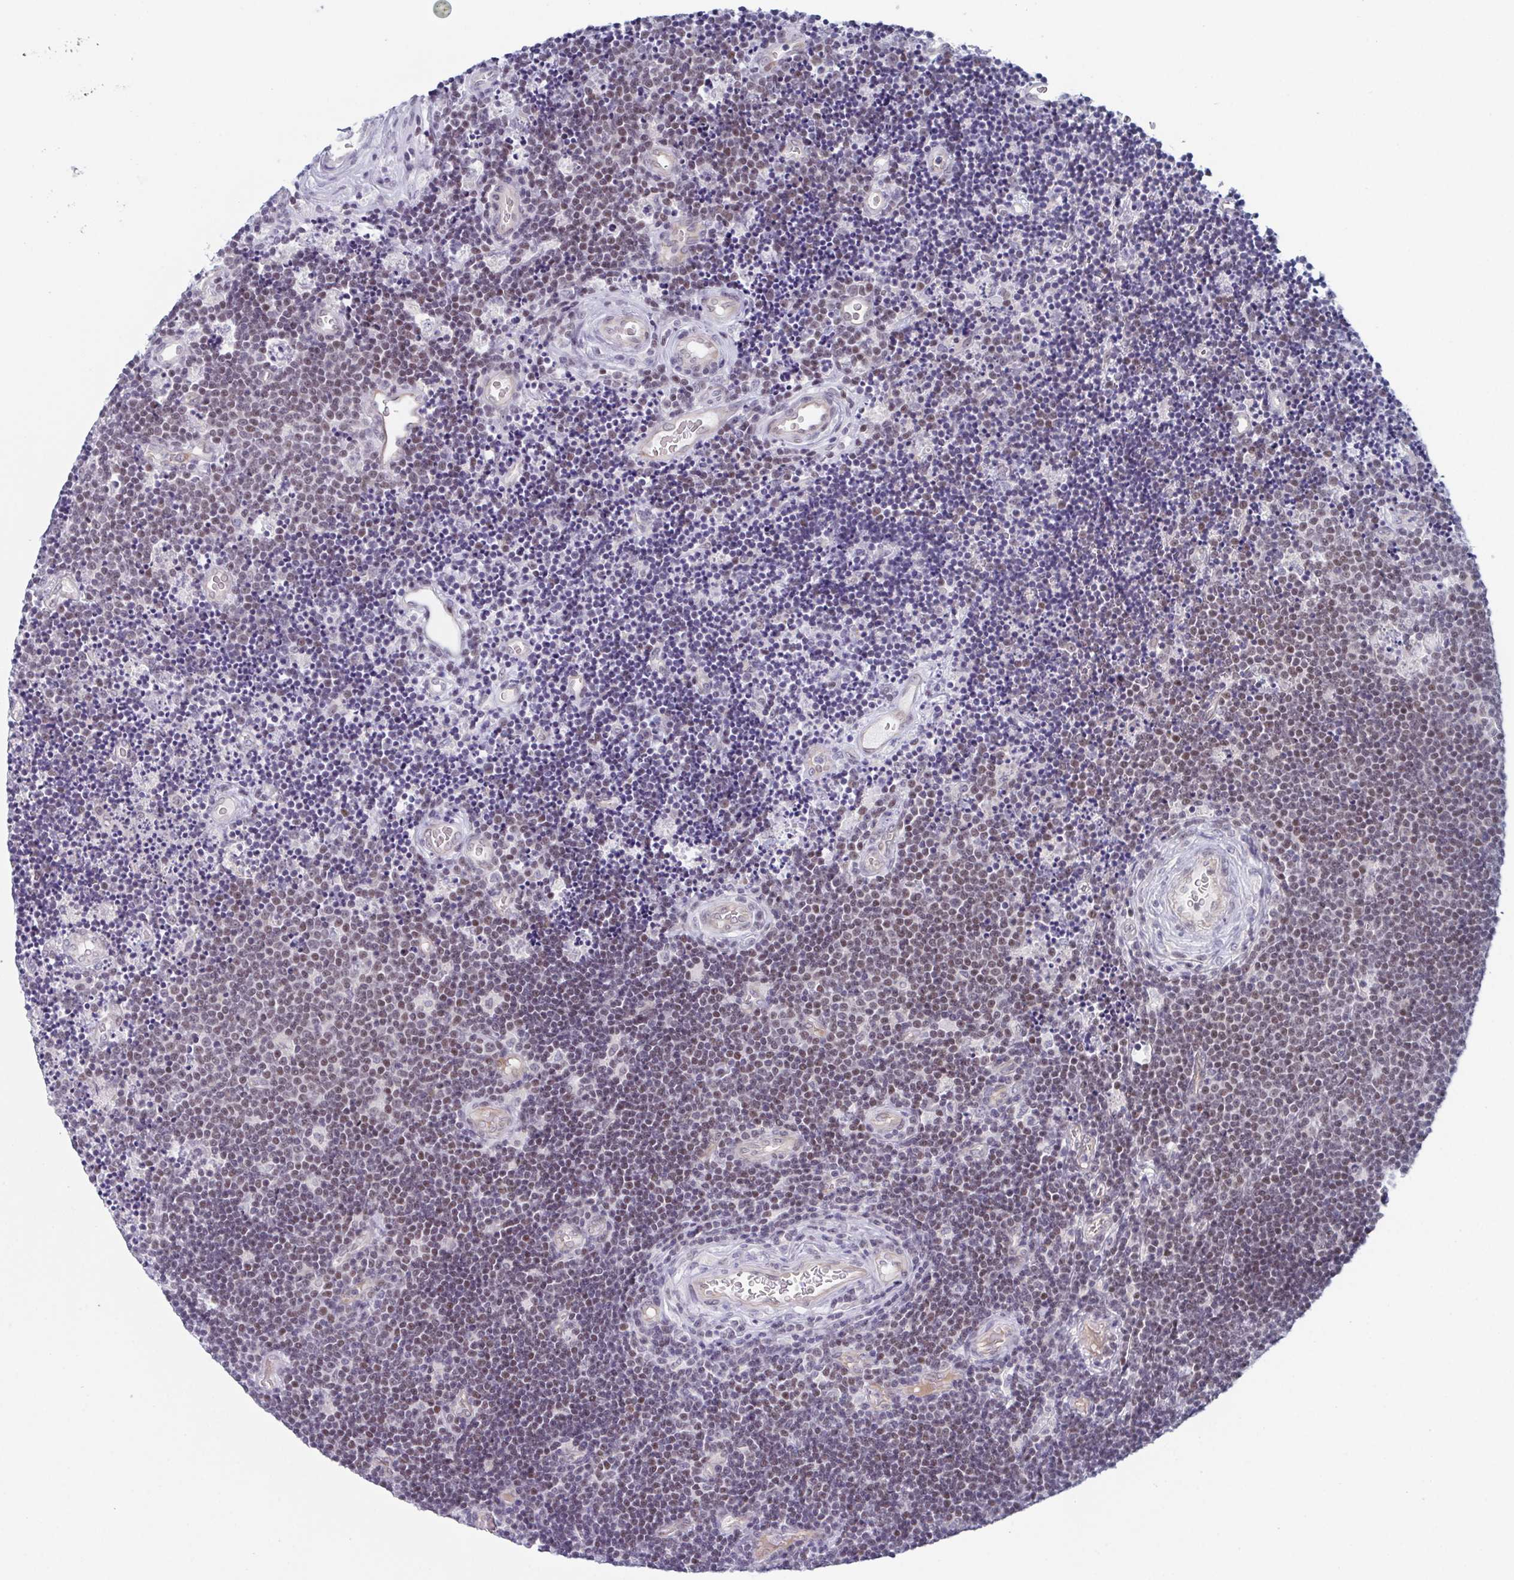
{"staining": {"intensity": "weak", "quantity": "25%-75%", "location": "nuclear"}, "tissue": "lymphoma", "cell_type": "Tumor cells", "image_type": "cancer", "snomed": [{"axis": "morphology", "description": "Malignant lymphoma, non-Hodgkin's type, Low grade"}, {"axis": "topography", "description": "Brain"}], "caption": "This is an image of immunohistochemistry staining of lymphoma, which shows weak positivity in the nuclear of tumor cells.", "gene": "ZFP64", "patient": {"sex": "female", "age": 66}}